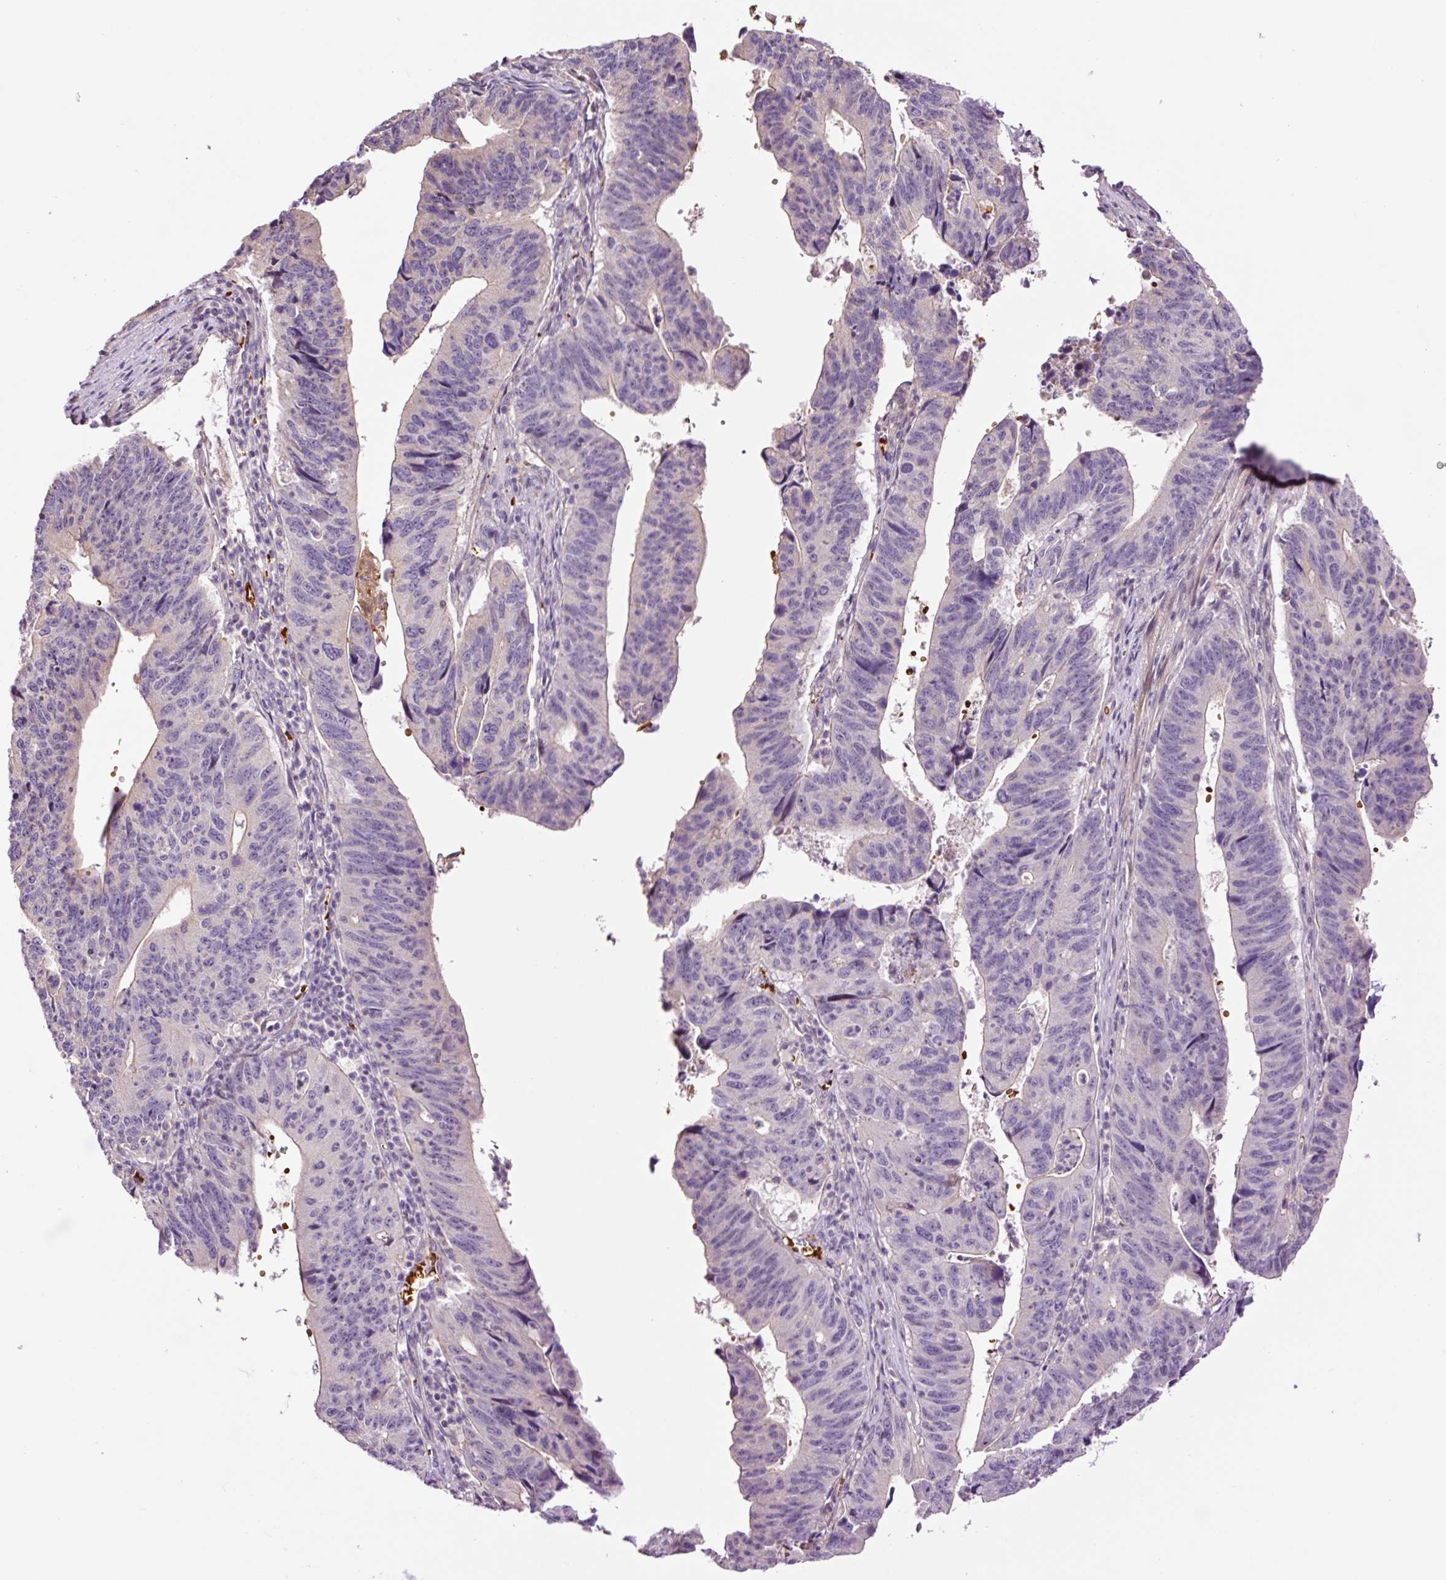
{"staining": {"intensity": "negative", "quantity": "none", "location": "none"}, "tissue": "stomach cancer", "cell_type": "Tumor cells", "image_type": "cancer", "snomed": [{"axis": "morphology", "description": "Adenocarcinoma, NOS"}, {"axis": "topography", "description": "Stomach"}], "caption": "Immunohistochemical staining of human stomach cancer shows no significant expression in tumor cells.", "gene": "TMEM235", "patient": {"sex": "male", "age": 59}}